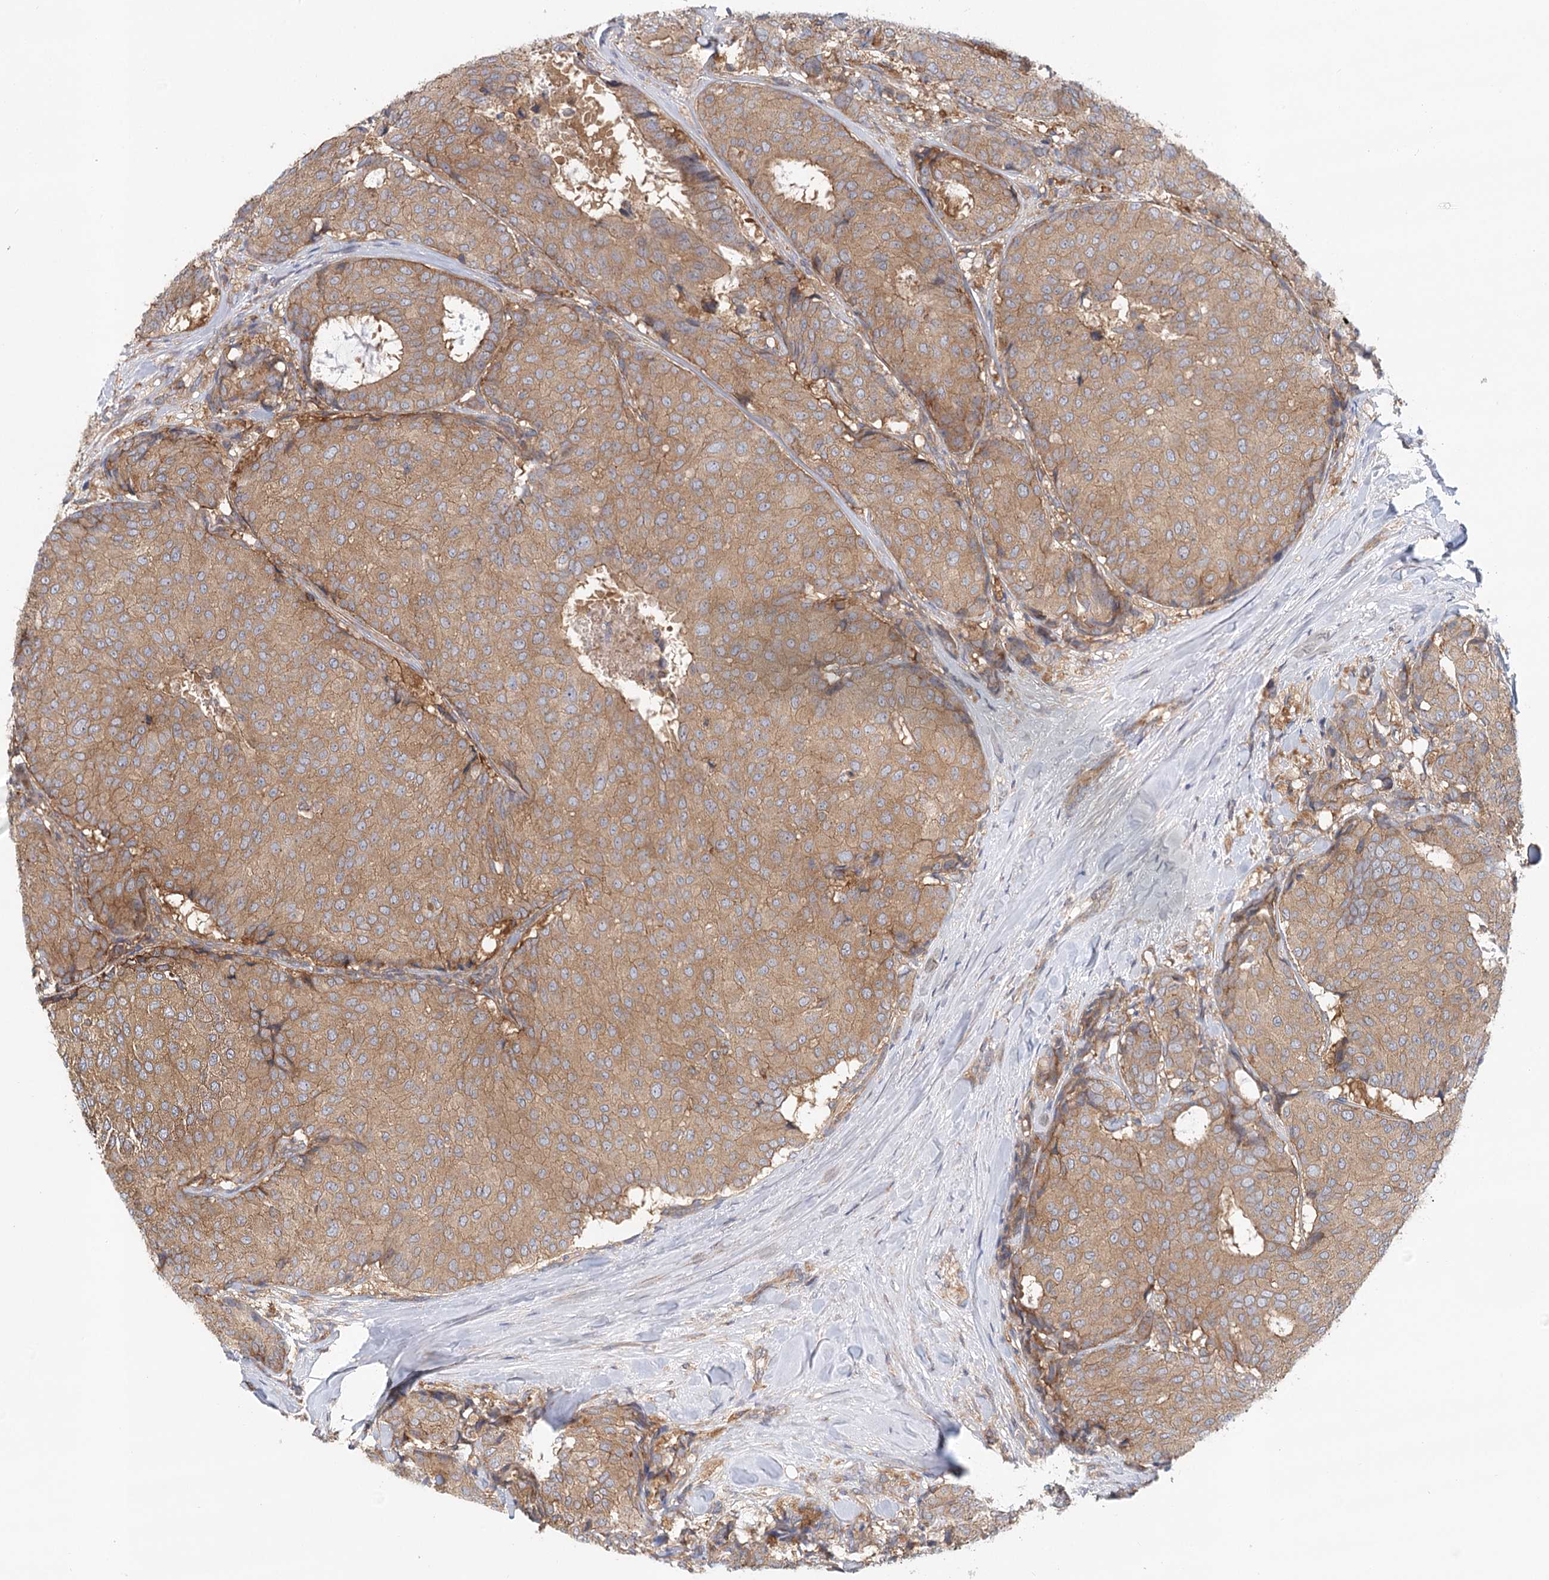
{"staining": {"intensity": "moderate", "quantity": ">75%", "location": "cytoplasmic/membranous"}, "tissue": "breast cancer", "cell_type": "Tumor cells", "image_type": "cancer", "snomed": [{"axis": "morphology", "description": "Duct carcinoma"}, {"axis": "topography", "description": "Breast"}], "caption": "Protein analysis of breast cancer tissue shows moderate cytoplasmic/membranous staining in approximately >75% of tumor cells. (DAB (3,3'-diaminobenzidine) IHC with brightfield microscopy, high magnification).", "gene": "UMPS", "patient": {"sex": "female", "age": 75}}